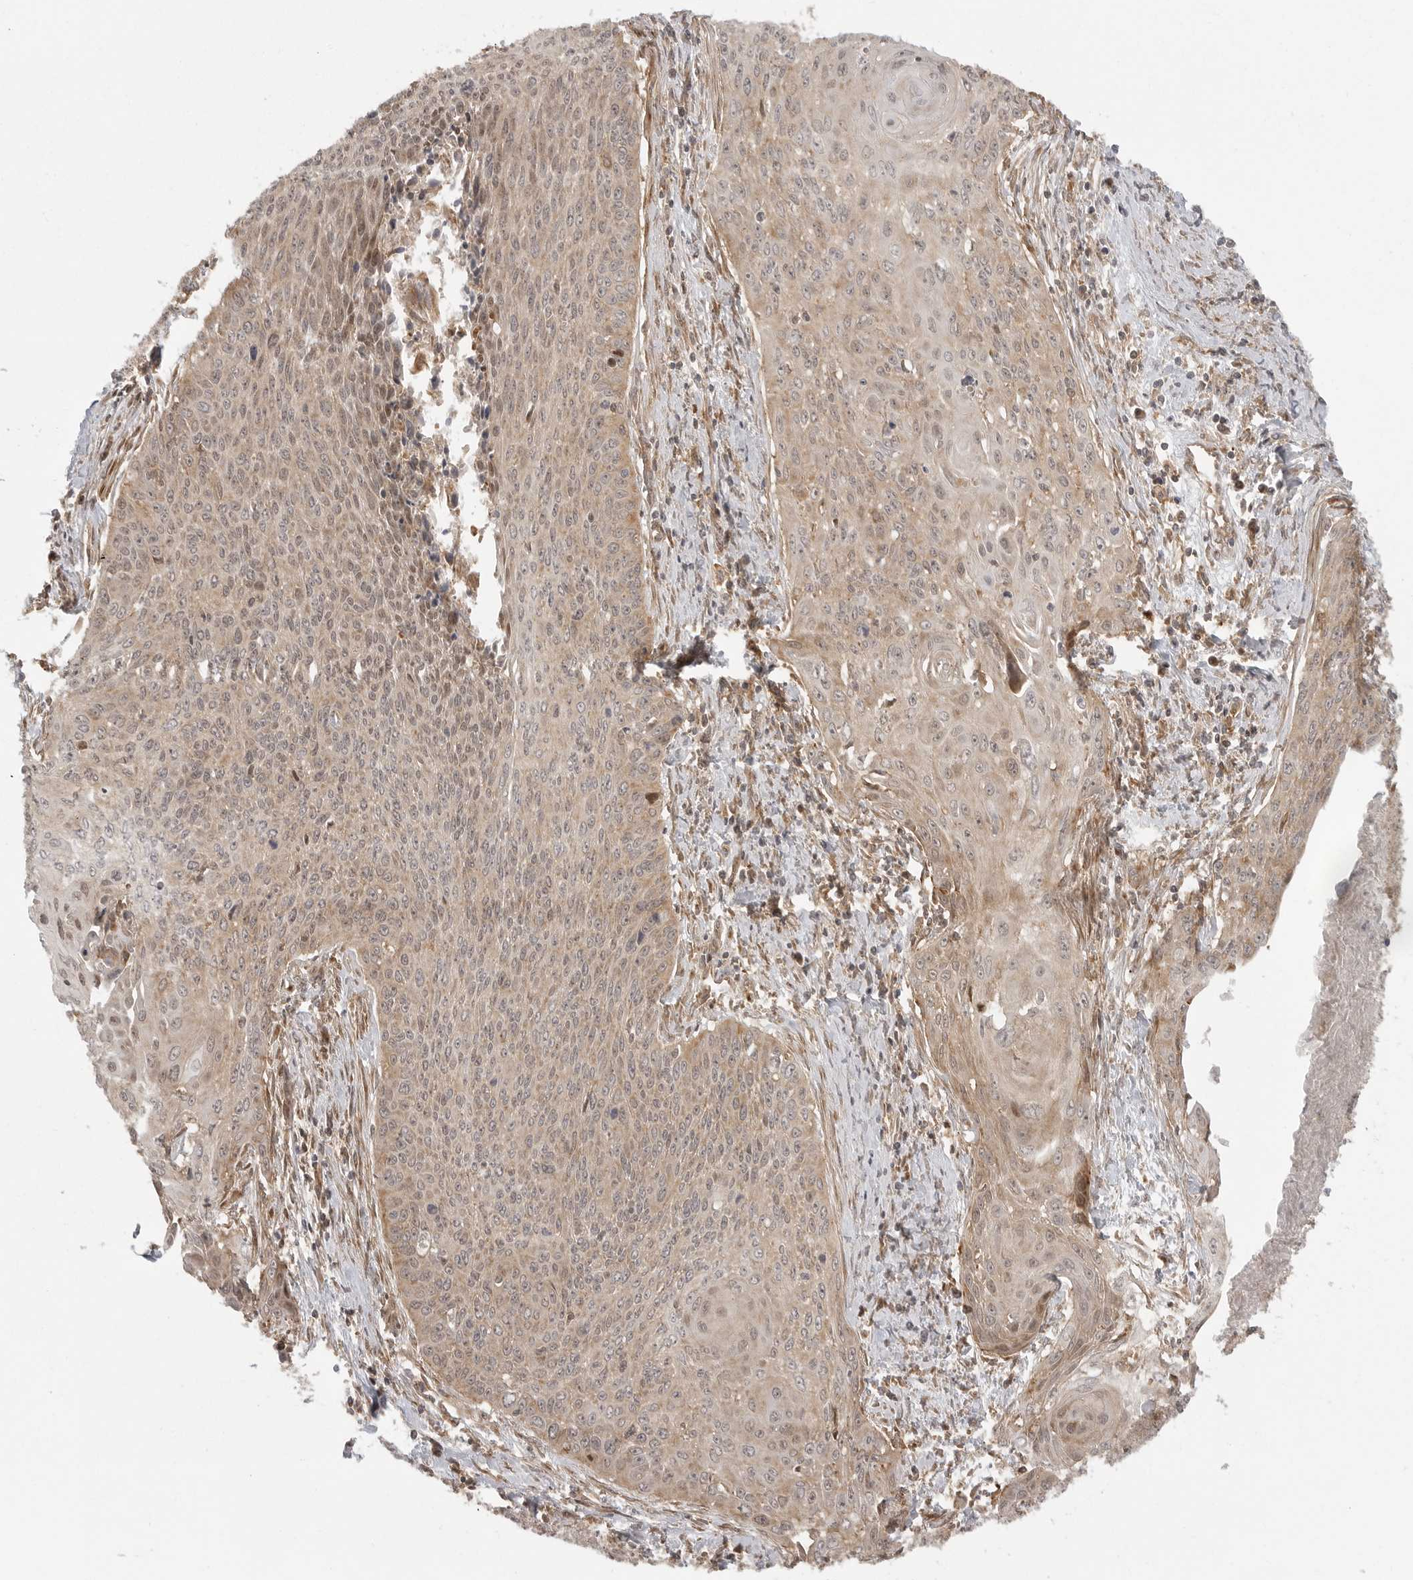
{"staining": {"intensity": "weak", "quantity": ">75%", "location": "cytoplasmic/membranous,nuclear"}, "tissue": "cervical cancer", "cell_type": "Tumor cells", "image_type": "cancer", "snomed": [{"axis": "morphology", "description": "Squamous cell carcinoma, NOS"}, {"axis": "topography", "description": "Cervix"}], "caption": "Approximately >75% of tumor cells in squamous cell carcinoma (cervical) display weak cytoplasmic/membranous and nuclear protein positivity as visualized by brown immunohistochemical staining.", "gene": "FAT3", "patient": {"sex": "female", "age": 55}}